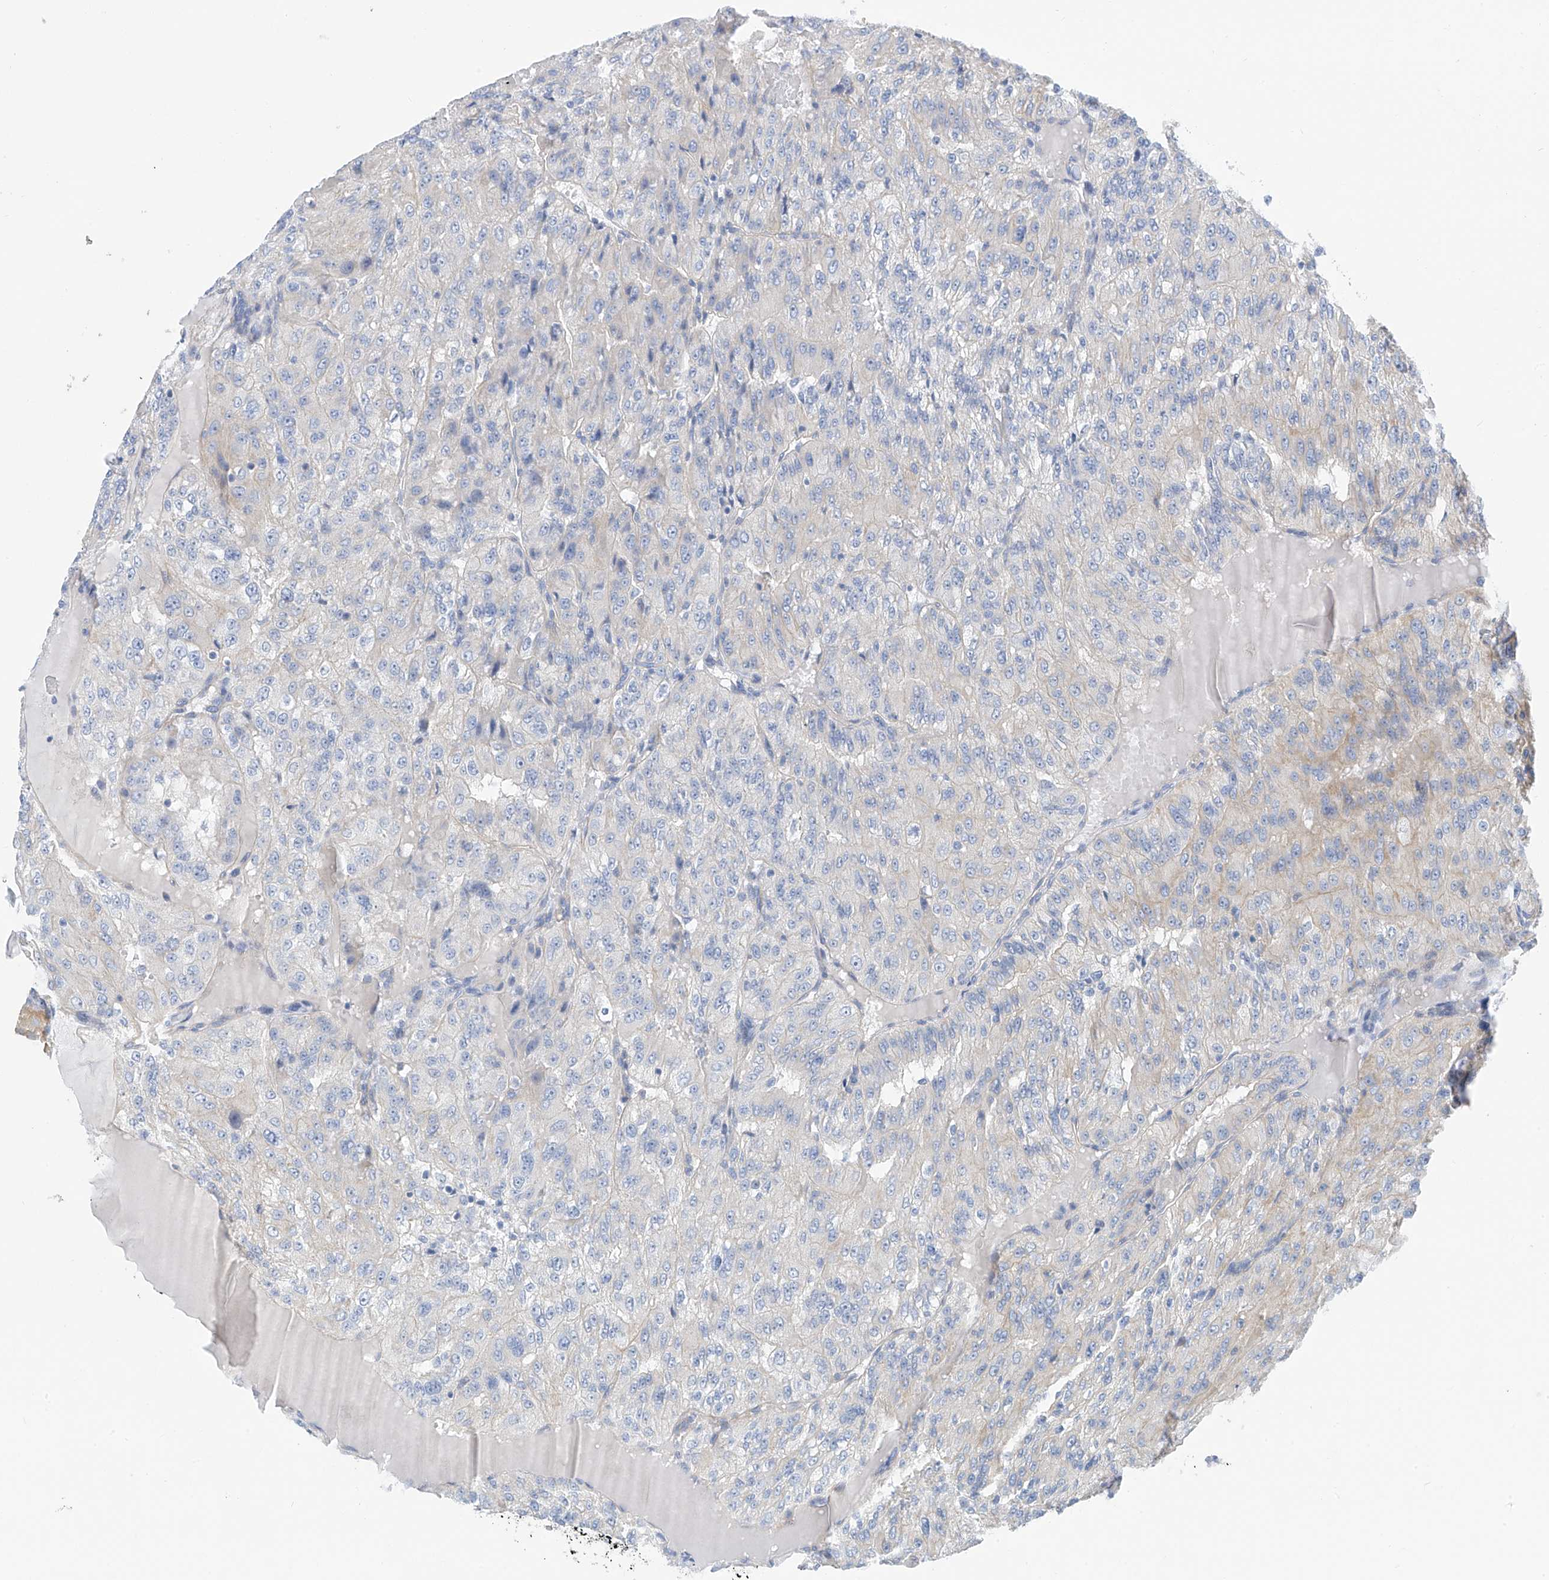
{"staining": {"intensity": "negative", "quantity": "none", "location": "none"}, "tissue": "renal cancer", "cell_type": "Tumor cells", "image_type": "cancer", "snomed": [{"axis": "morphology", "description": "Adenocarcinoma, NOS"}, {"axis": "topography", "description": "Kidney"}], "caption": "Immunohistochemistry histopathology image of renal adenocarcinoma stained for a protein (brown), which exhibits no staining in tumor cells.", "gene": "PIK3C2B", "patient": {"sex": "female", "age": 63}}